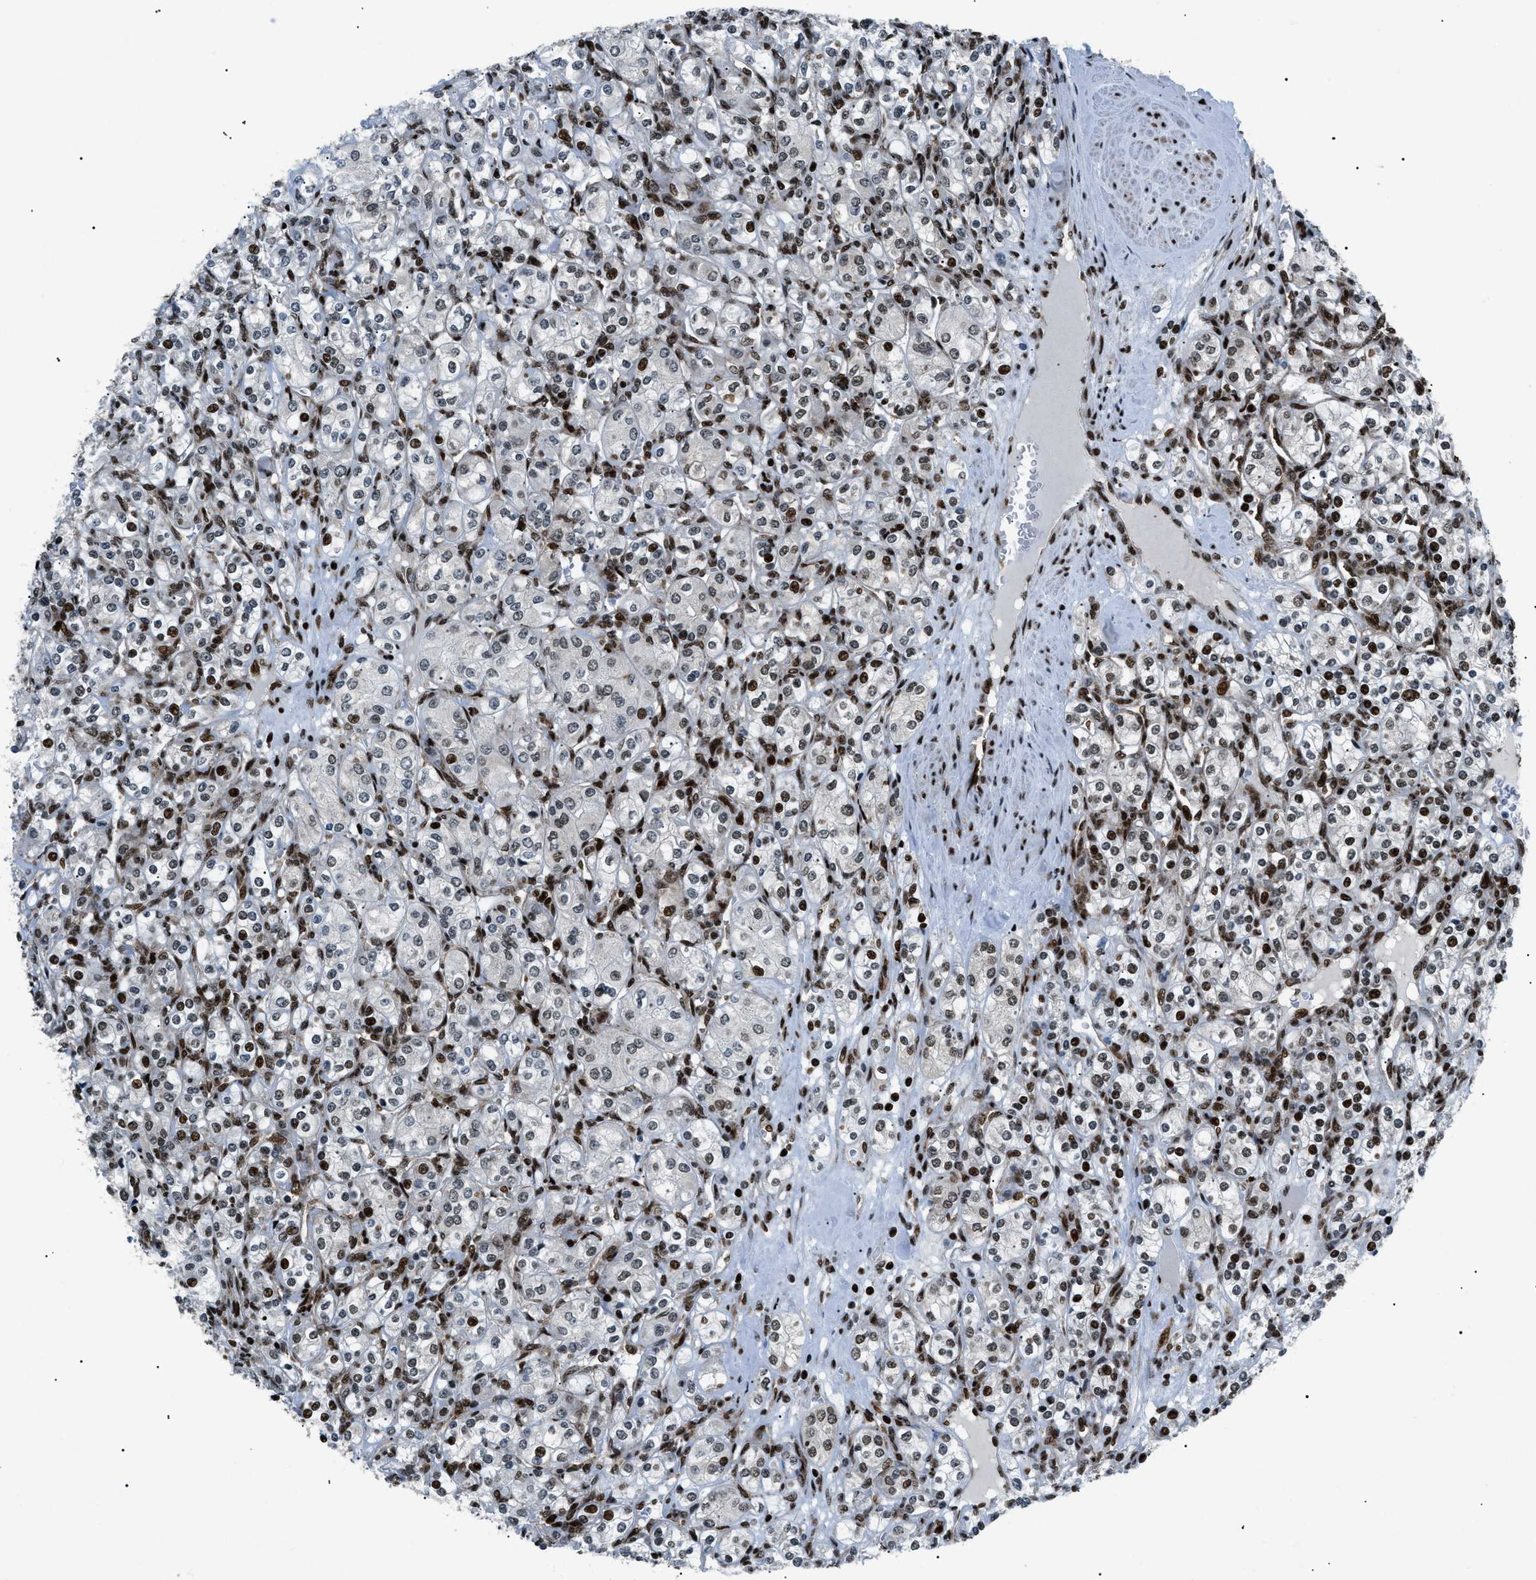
{"staining": {"intensity": "moderate", "quantity": "25%-75%", "location": "nuclear"}, "tissue": "renal cancer", "cell_type": "Tumor cells", "image_type": "cancer", "snomed": [{"axis": "morphology", "description": "Adenocarcinoma, NOS"}, {"axis": "topography", "description": "Kidney"}], "caption": "Moderate nuclear staining is appreciated in approximately 25%-75% of tumor cells in renal cancer (adenocarcinoma).", "gene": "HNRNPK", "patient": {"sex": "male", "age": 77}}